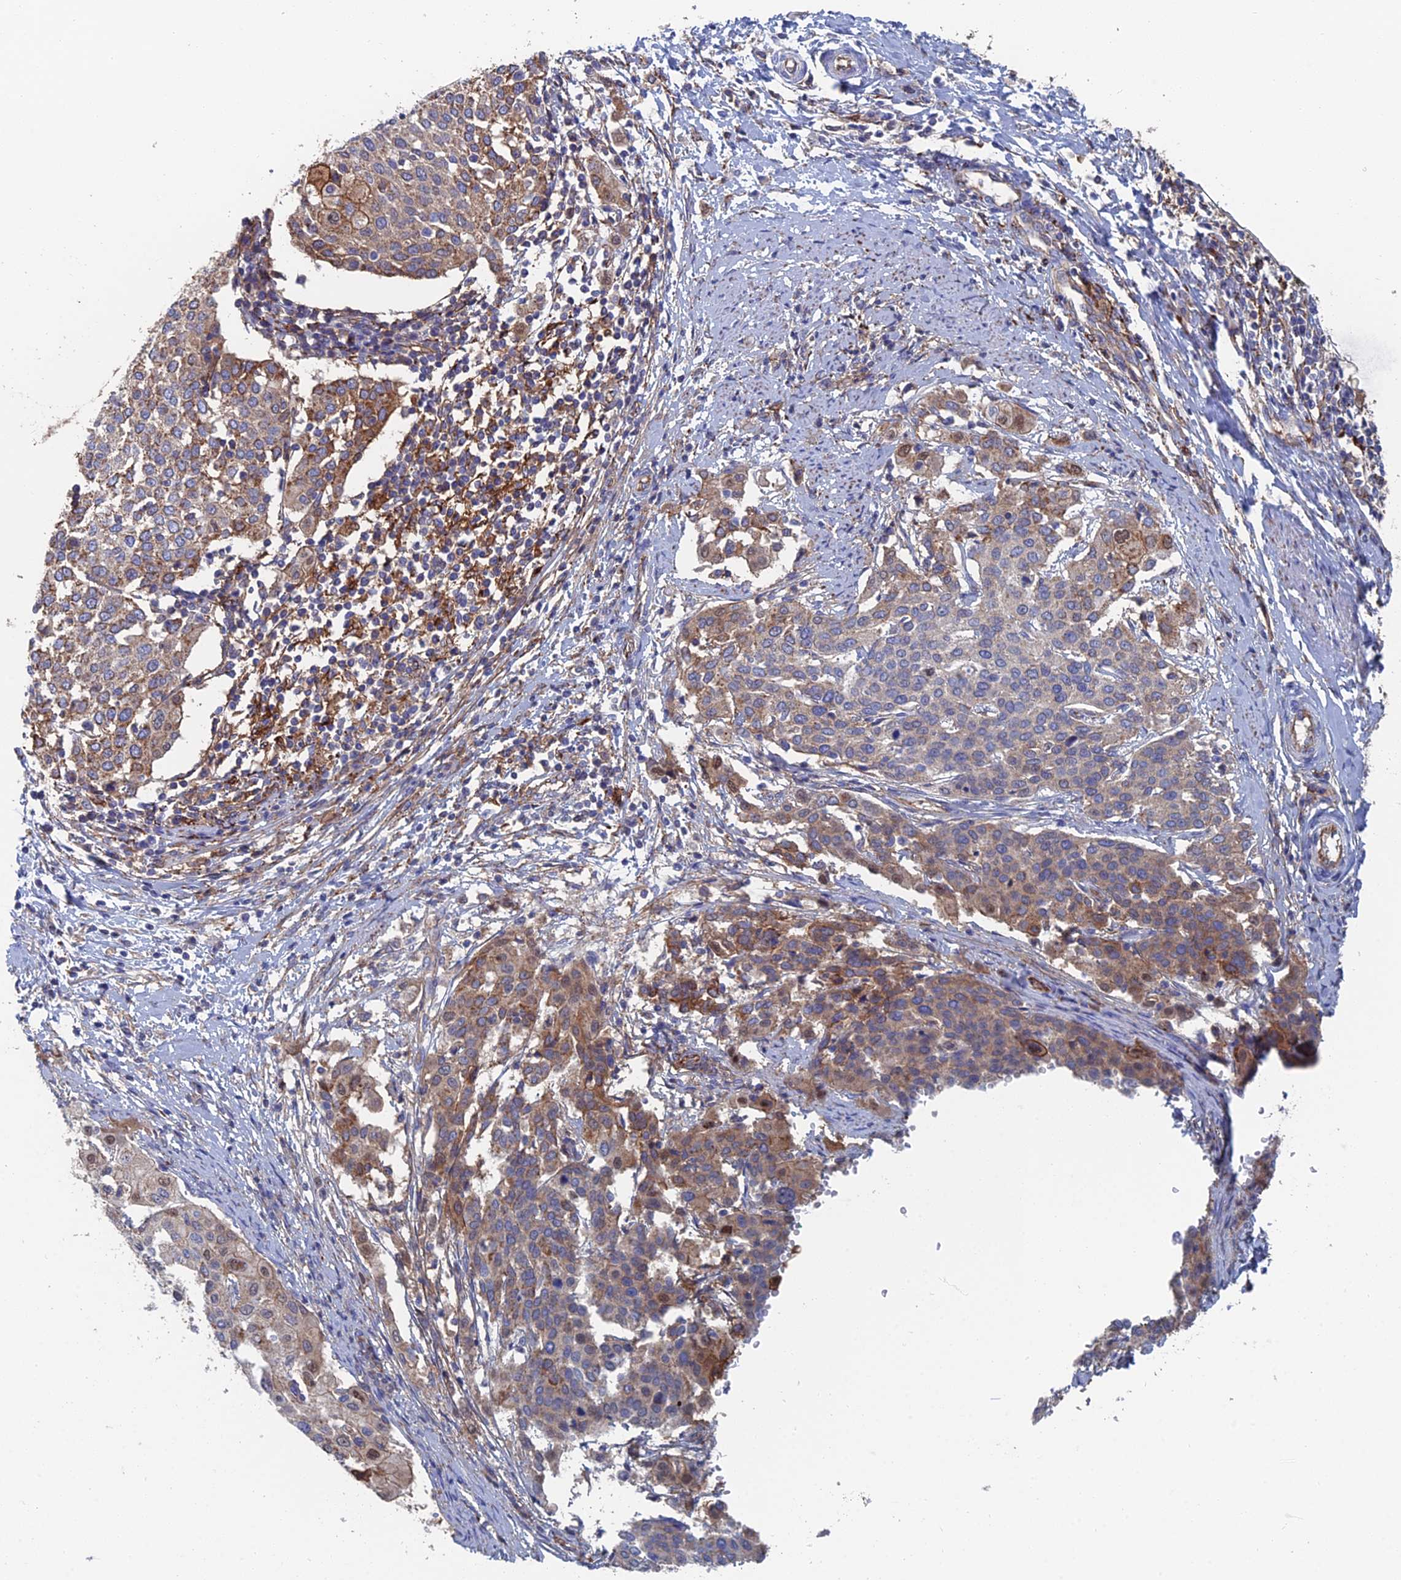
{"staining": {"intensity": "strong", "quantity": "<25%", "location": "cytoplasmic/membranous,nuclear"}, "tissue": "cervical cancer", "cell_type": "Tumor cells", "image_type": "cancer", "snomed": [{"axis": "morphology", "description": "Squamous cell carcinoma, NOS"}, {"axis": "topography", "description": "Cervix"}], "caption": "About <25% of tumor cells in human squamous cell carcinoma (cervical) demonstrate strong cytoplasmic/membranous and nuclear protein staining as visualized by brown immunohistochemical staining.", "gene": "SNX11", "patient": {"sex": "female", "age": 44}}